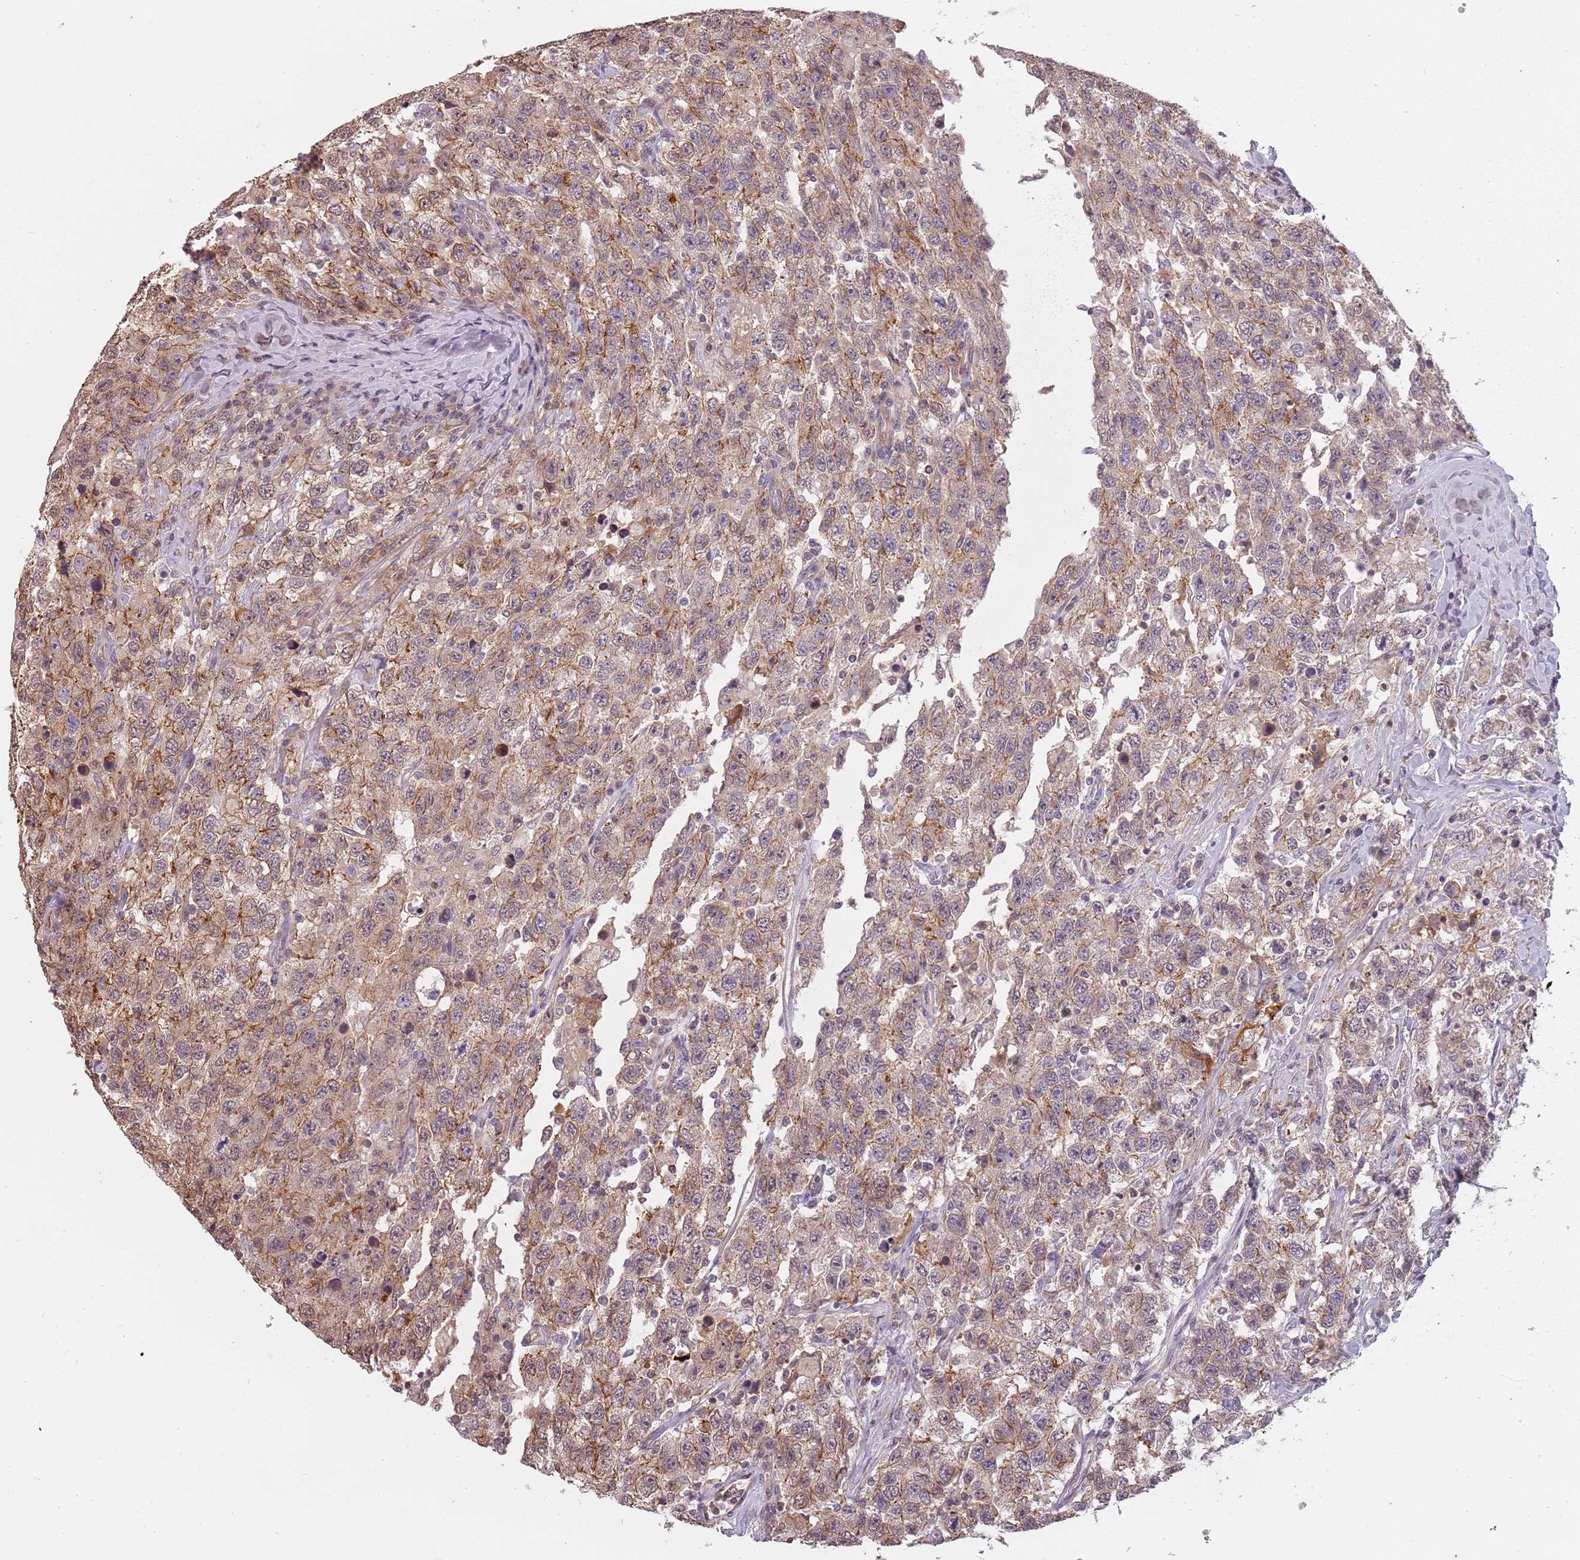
{"staining": {"intensity": "moderate", "quantity": "<25%", "location": "cytoplasmic/membranous"}, "tissue": "testis cancer", "cell_type": "Tumor cells", "image_type": "cancer", "snomed": [{"axis": "morphology", "description": "Seminoma, NOS"}, {"axis": "topography", "description": "Testis"}], "caption": "Immunohistochemistry (IHC) (DAB (3,3'-diaminobenzidine)) staining of testis cancer (seminoma) exhibits moderate cytoplasmic/membranous protein positivity in approximately <25% of tumor cells. Using DAB (3,3'-diaminobenzidine) (brown) and hematoxylin (blue) stains, captured at high magnification using brightfield microscopy.", "gene": "PPP1R14C", "patient": {"sex": "male", "age": 65}}